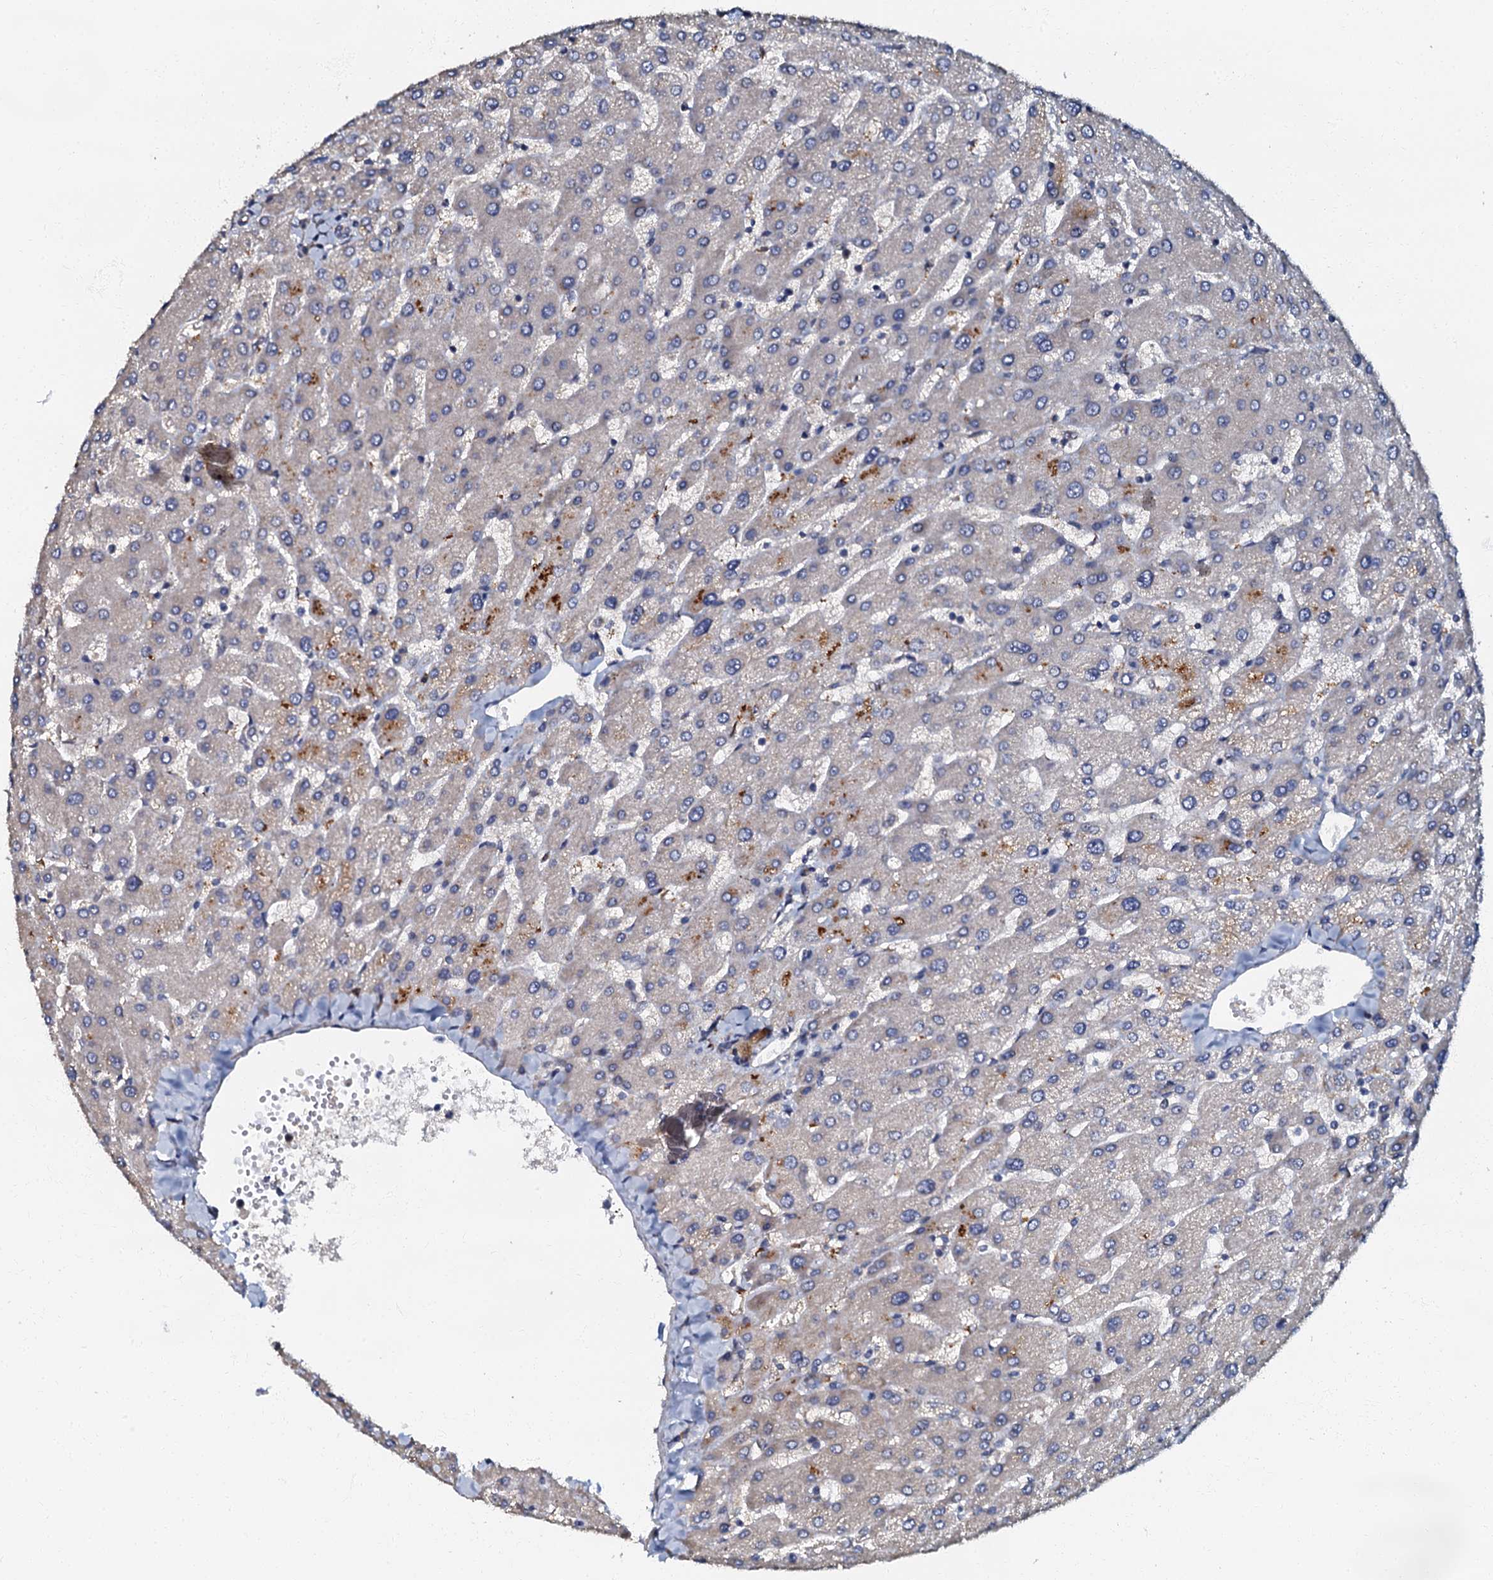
{"staining": {"intensity": "weak", "quantity": ">75%", "location": "cytoplasmic/membranous"}, "tissue": "liver", "cell_type": "Cholangiocytes", "image_type": "normal", "snomed": [{"axis": "morphology", "description": "Normal tissue, NOS"}, {"axis": "topography", "description": "Liver"}], "caption": "The photomicrograph exhibits staining of unremarkable liver, revealing weak cytoplasmic/membranous protein positivity (brown color) within cholangiocytes. The staining was performed using DAB (3,3'-diaminobenzidine) to visualize the protein expression in brown, while the nuclei were stained in blue with hematoxylin (Magnification: 20x).", "gene": "OLAH", "patient": {"sex": "male", "age": 55}}